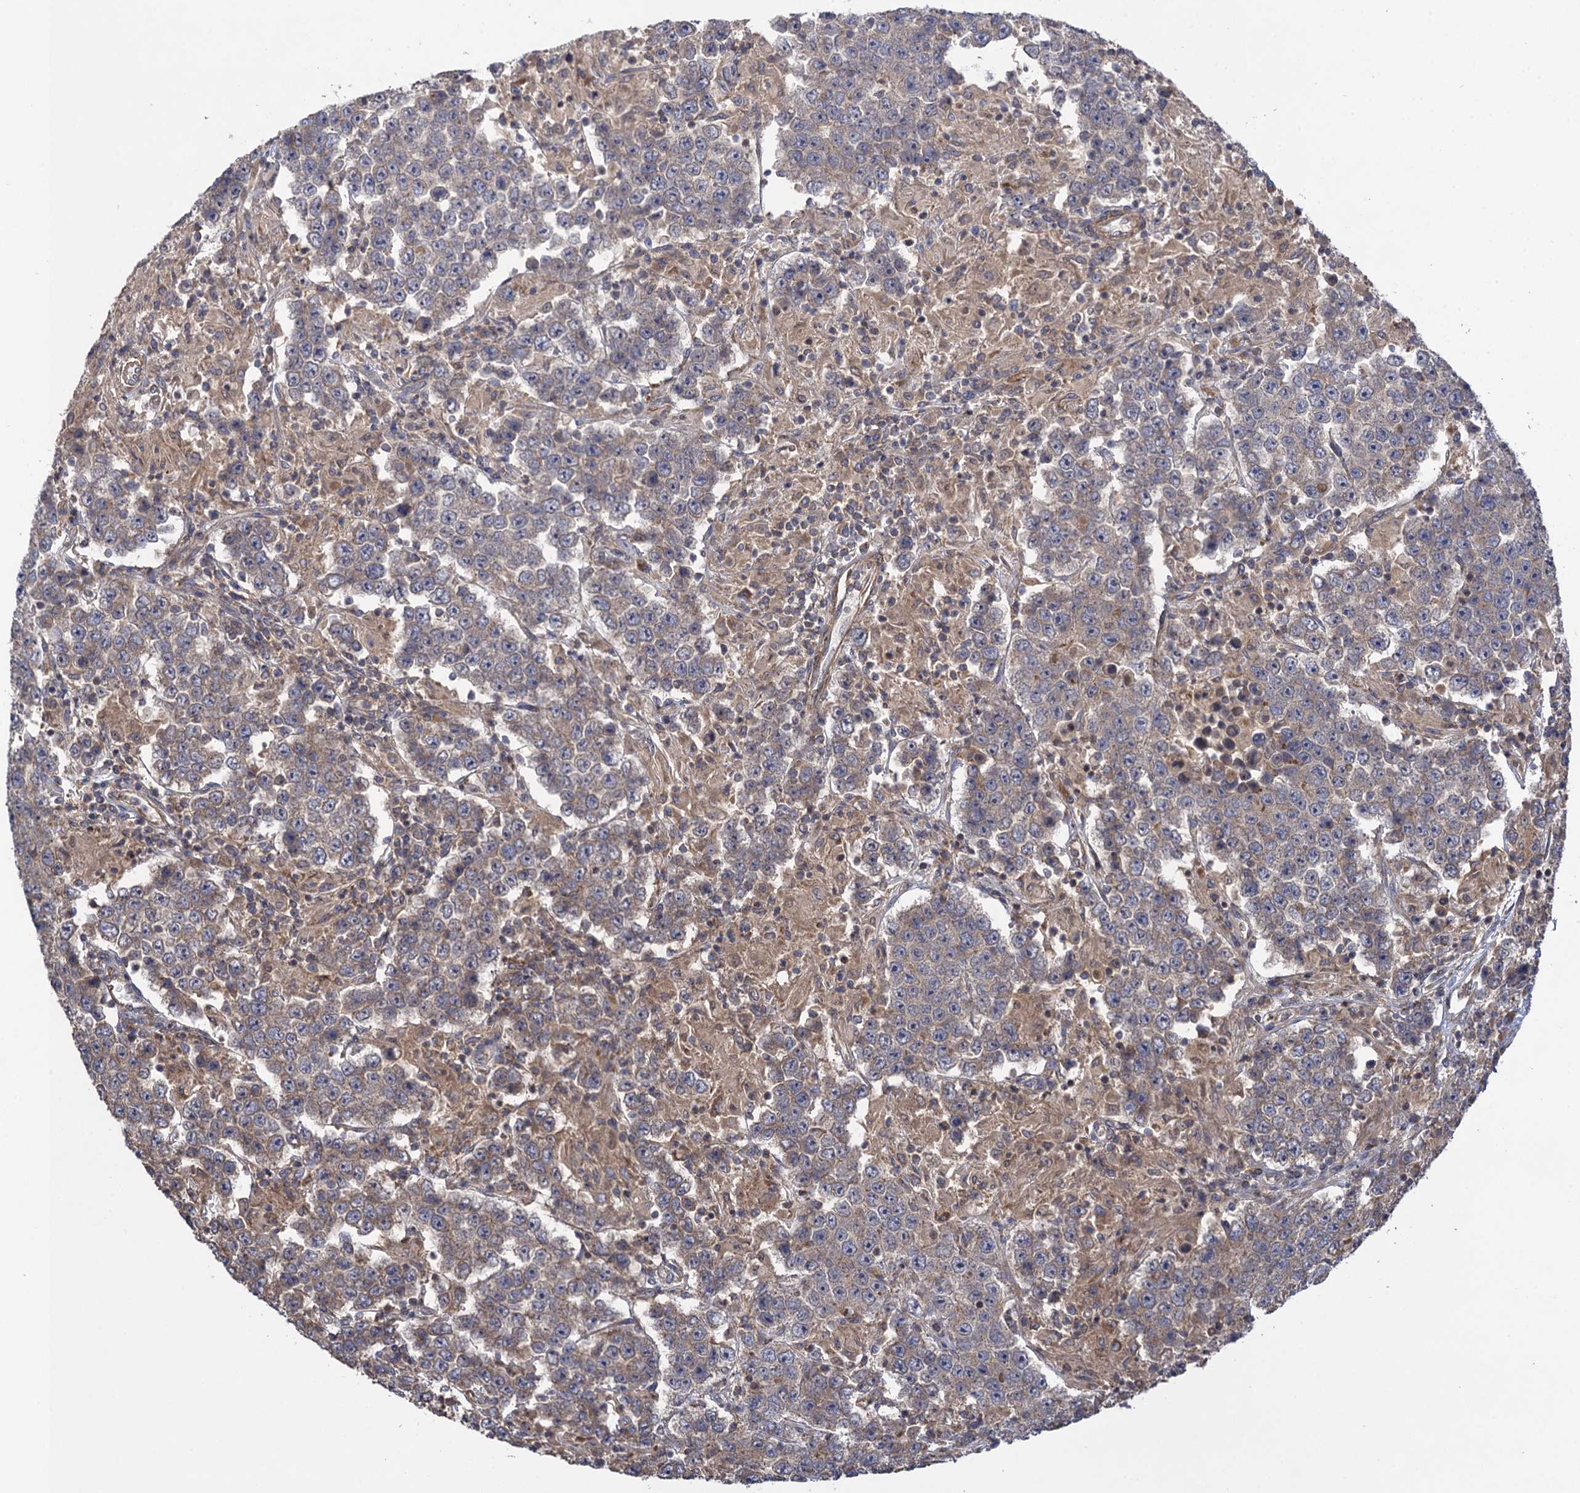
{"staining": {"intensity": "weak", "quantity": "25%-75%", "location": "cytoplasmic/membranous"}, "tissue": "testis cancer", "cell_type": "Tumor cells", "image_type": "cancer", "snomed": [{"axis": "morphology", "description": "Normal tissue, NOS"}, {"axis": "morphology", "description": "Urothelial carcinoma, High grade"}, {"axis": "morphology", "description": "Seminoma, NOS"}, {"axis": "morphology", "description": "Carcinoma, Embryonal, NOS"}, {"axis": "topography", "description": "Urinary bladder"}, {"axis": "topography", "description": "Testis"}], "caption": "Tumor cells exhibit low levels of weak cytoplasmic/membranous expression in approximately 25%-75% of cells in human testis cancer (urothelial carcinoma (high-grade)).", "gene": "WDR88", "patient": {"sex": "male", "age": 41}}